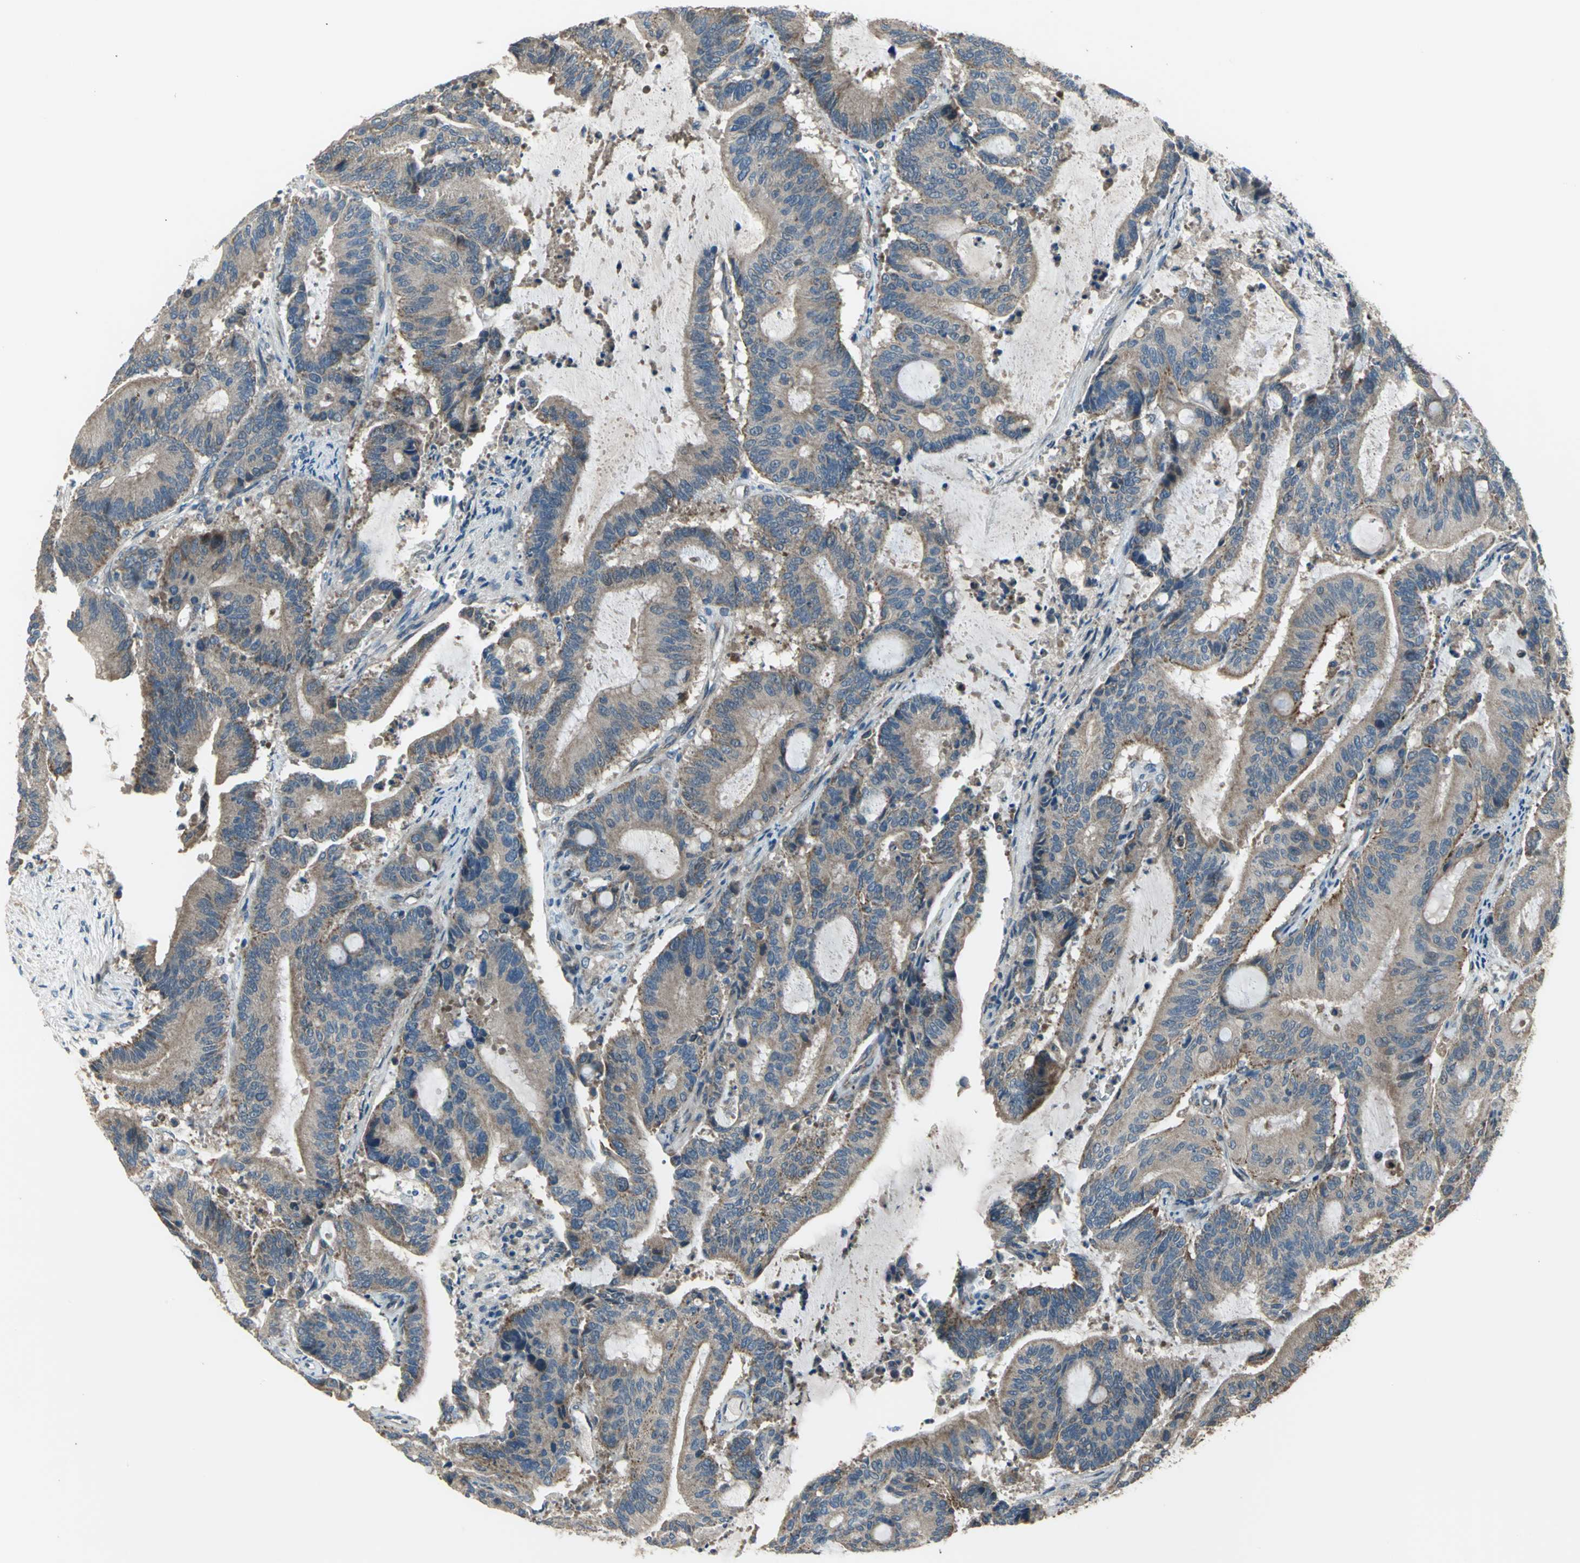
{"staining": {"intensity": "moderate", "quantity": "25%-75%", "location": "cytoplasmic/membranous"}, "tissue": "liver cancer", "cell_type": "Tumor cells", "image_type": "cancer", "snomed": [{"axis": "morphology", "description": "Cholangiocarcinoma"}, {"axis": "topography", "description": "Liver"}], "caption": "Immunohistochemical staining of liver cancer (cholangiocarcinoma) reveals medium levels of moderate cytoplasmic/membranous staining in approximately 25%-75% of tumor cells. (DAB (3,3'-diaminobenzidine) IHC, brown staining for protein, blue staining for nuclei).", "gene": "TRAK1", "patient": {"sex": "female", "age": 73}}